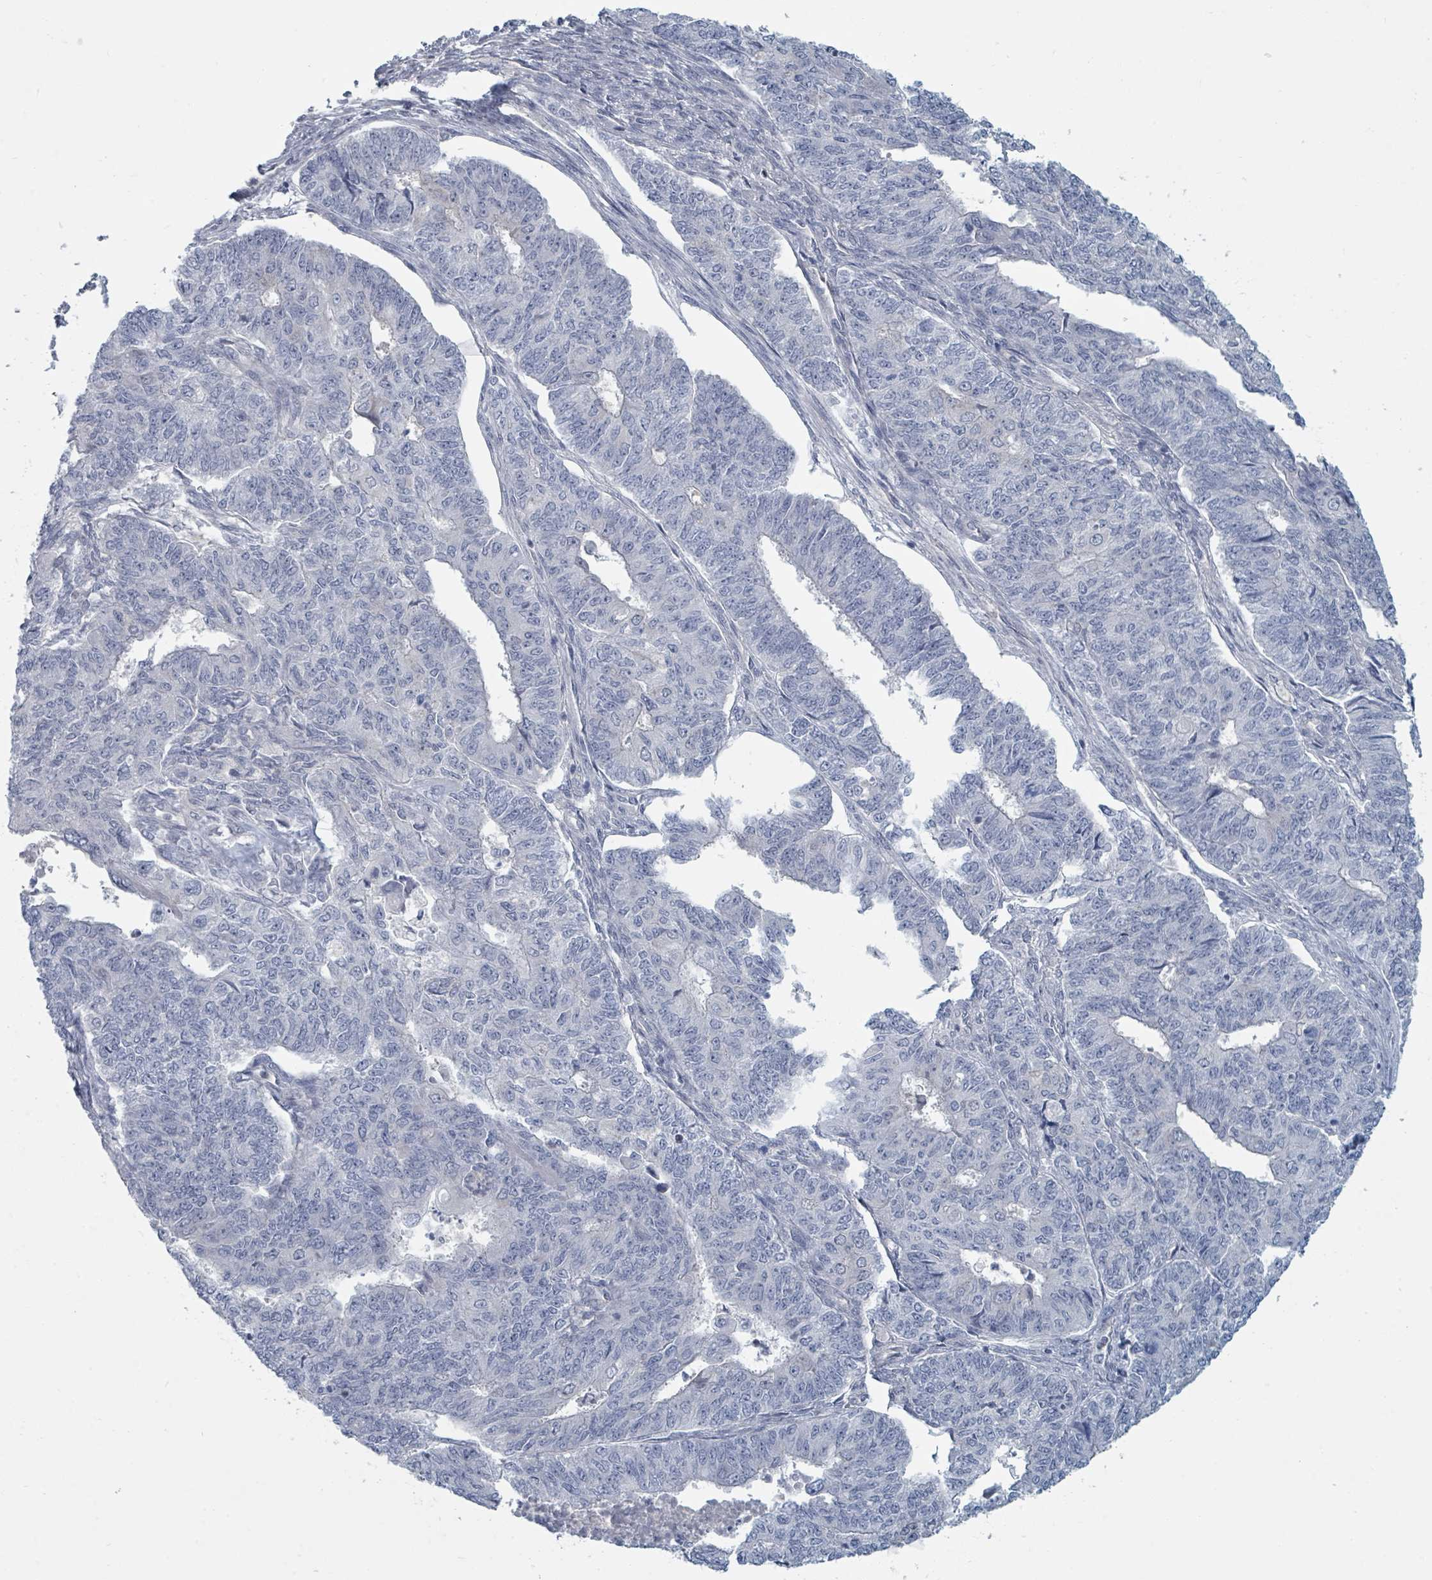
{"staining": {"intensity": "negative", "quantity": "none", "location": "none"}, "tissue": "endometrial cancer", "cell_type": "Tumor cells", "image_type": "cancer", "snomed": [{"axis": "morphology", "description": "Adenocarcinoma, NOS"}, {"axis": "topography", "description": "Endometrium"}], "caption": "Immunohistochemistry (IHC) of adenocarcinoma (endometrial) shows no staining in tumor cells. (Immunohistochemistry (IHC), brightfield microscopy, high magnification).", "gene": "SLC25A45", "patient": {"sex": "female", "age": 32}}